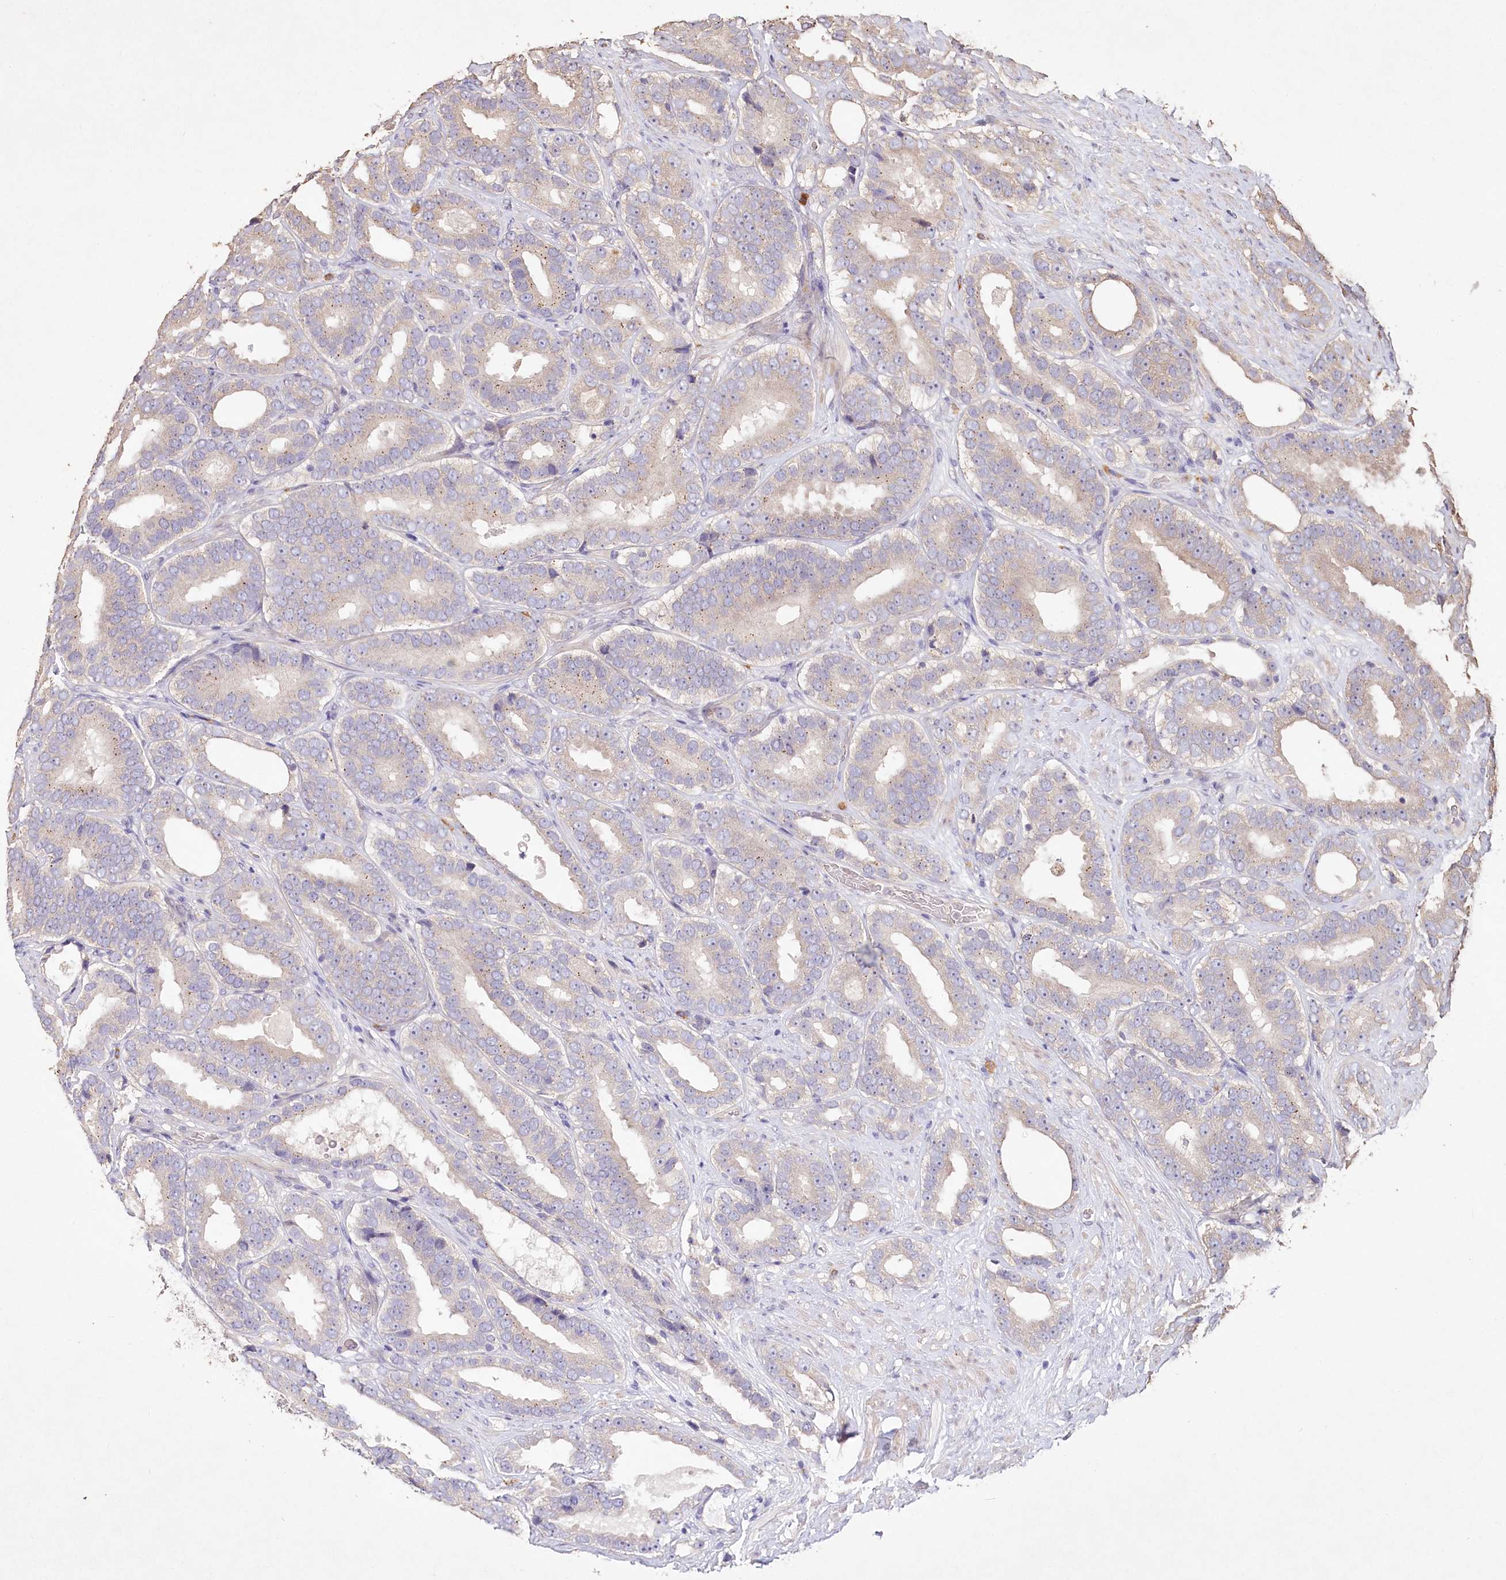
{"staining": {"intensity": "weak", "quantity": "<25%", "location": "cytoplasmic/membranous"}, "tissue": "prostate cancer", "cell_type": "Tumor cells", "image_type": "cancer", "snomed": [{"axis": "morphology", "description": "Adenocarcinoma, High grade"}, {"axis": "topography", "description": "Prostate"}], "caption": "This is an IHC histopathology image of adenocarcinoma (high-grade) (prostate). There is no positivity in tumor cells.", "gene": "IRAK1BP1", "patient": {"sex": "male", "age": 56}}